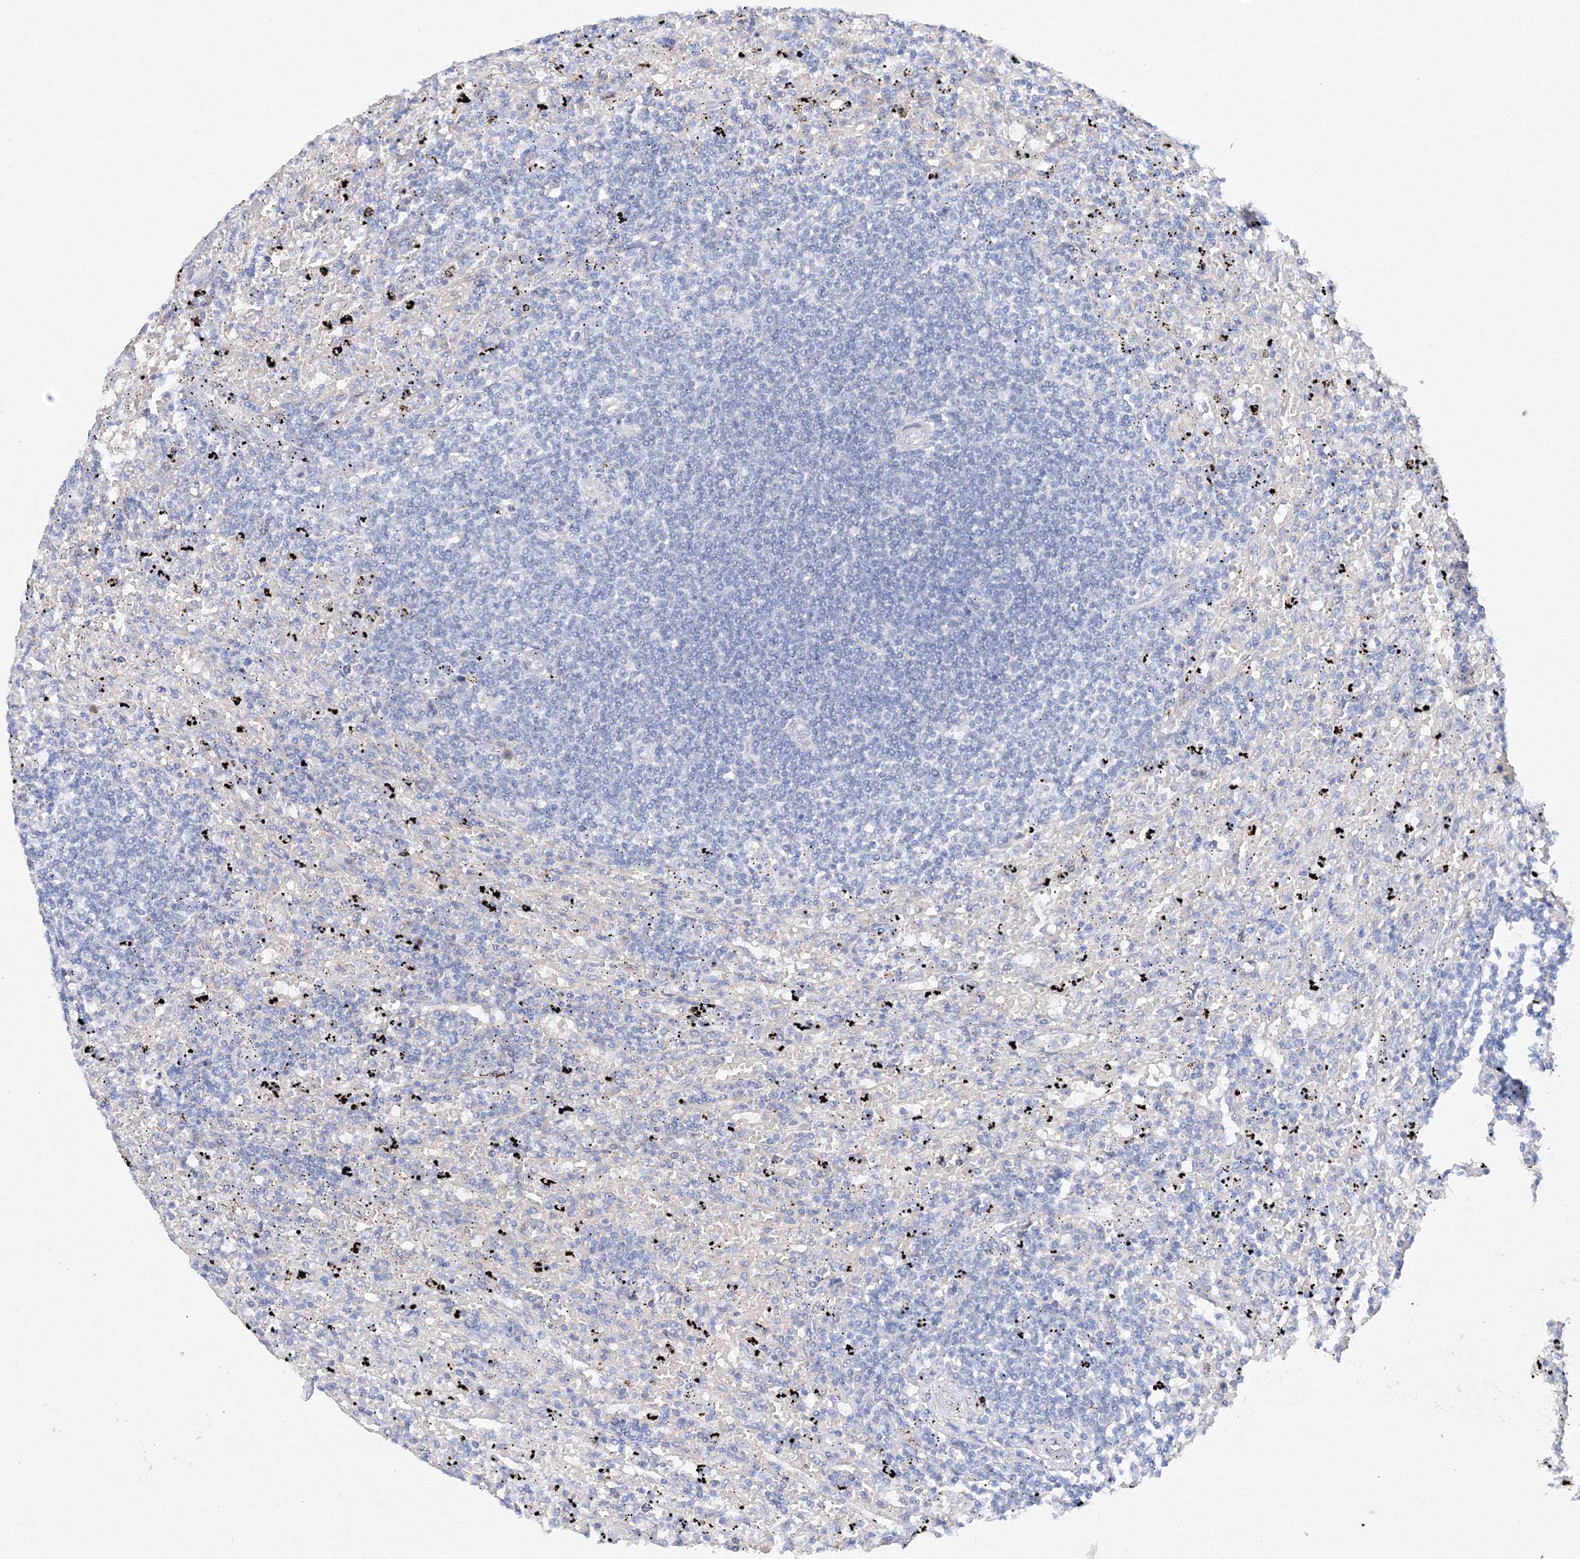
{"staining": {"intensity": "negative", "quantity": "none", "location": "none"}, "tissue": "lymphoma", "cell_type": "Tumor cells", "image_type": "cancer", "snomed": [{"axis": "morphology", "description": "Malignant lymphoma, non-Hodgkin's type, Low grade"}, {"axis": "topography", "description": "Spleen"}], "caption": "High magnification brightfield microscopy of low-grade malignant lymphoma, non-Hodgkin's type stained with DAB (brown) and counterstained with hematoxylin (blue): tumor cells show no significant expression.", "gene": "TAMM41", "patient": {"sex": "male", "age": 76}}